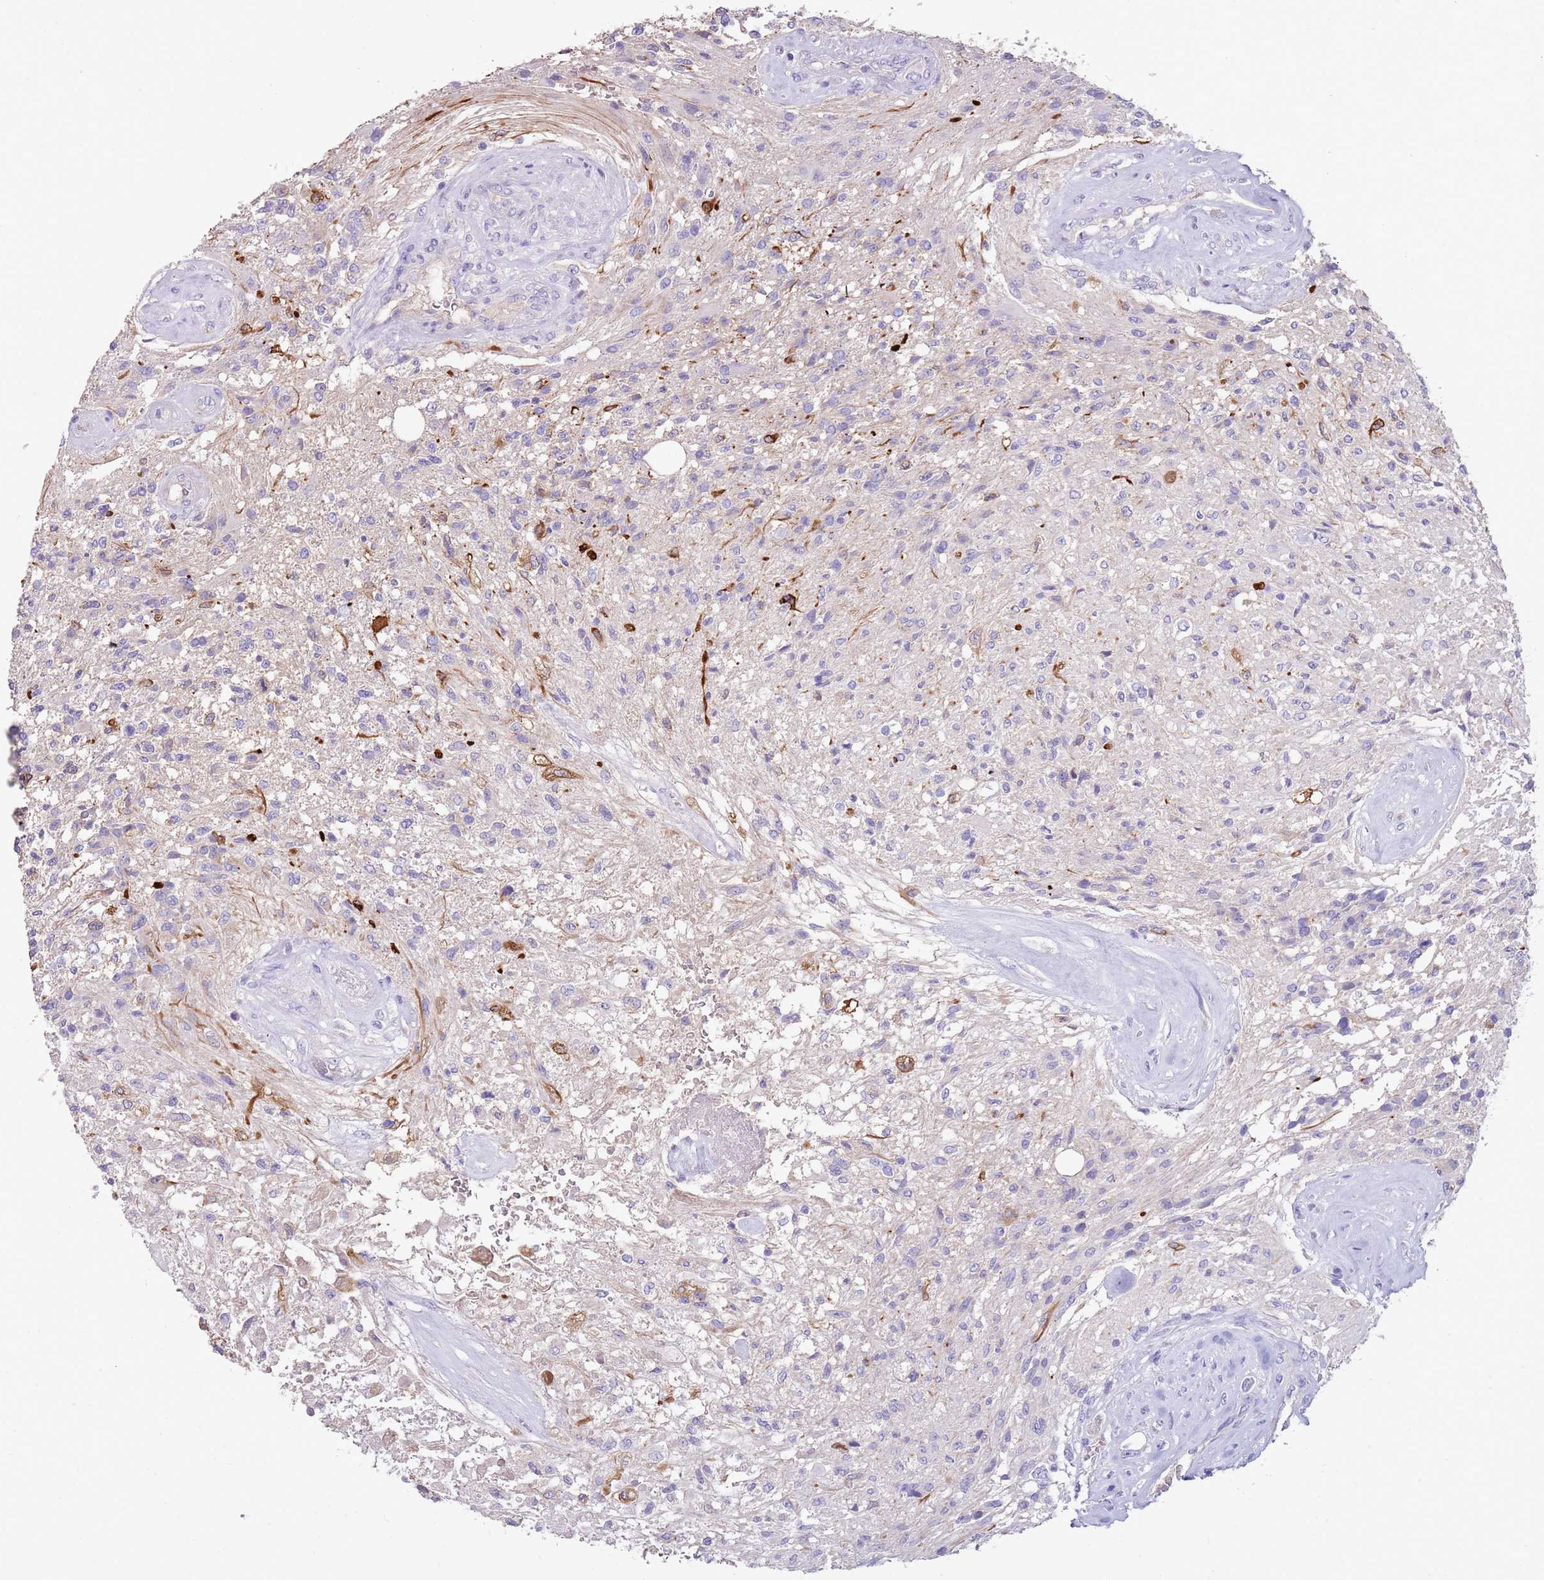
{"staining": {"intensity": "negative", "quantity": "none", "location": "none"}, "tissue": "glioma", "cell_type": "Tumor cells", "image_type": "cancer", "snomed": [{"axis": "morphology", "description": "Glioma, malignant, High grade"}, {"axis": "topography", "description": "Brain"}], "caption": "IHC of glioma displays no positivity in tumor cells.", "gene": "TRMO", "patient": {"sex": "male", "age": 56}}